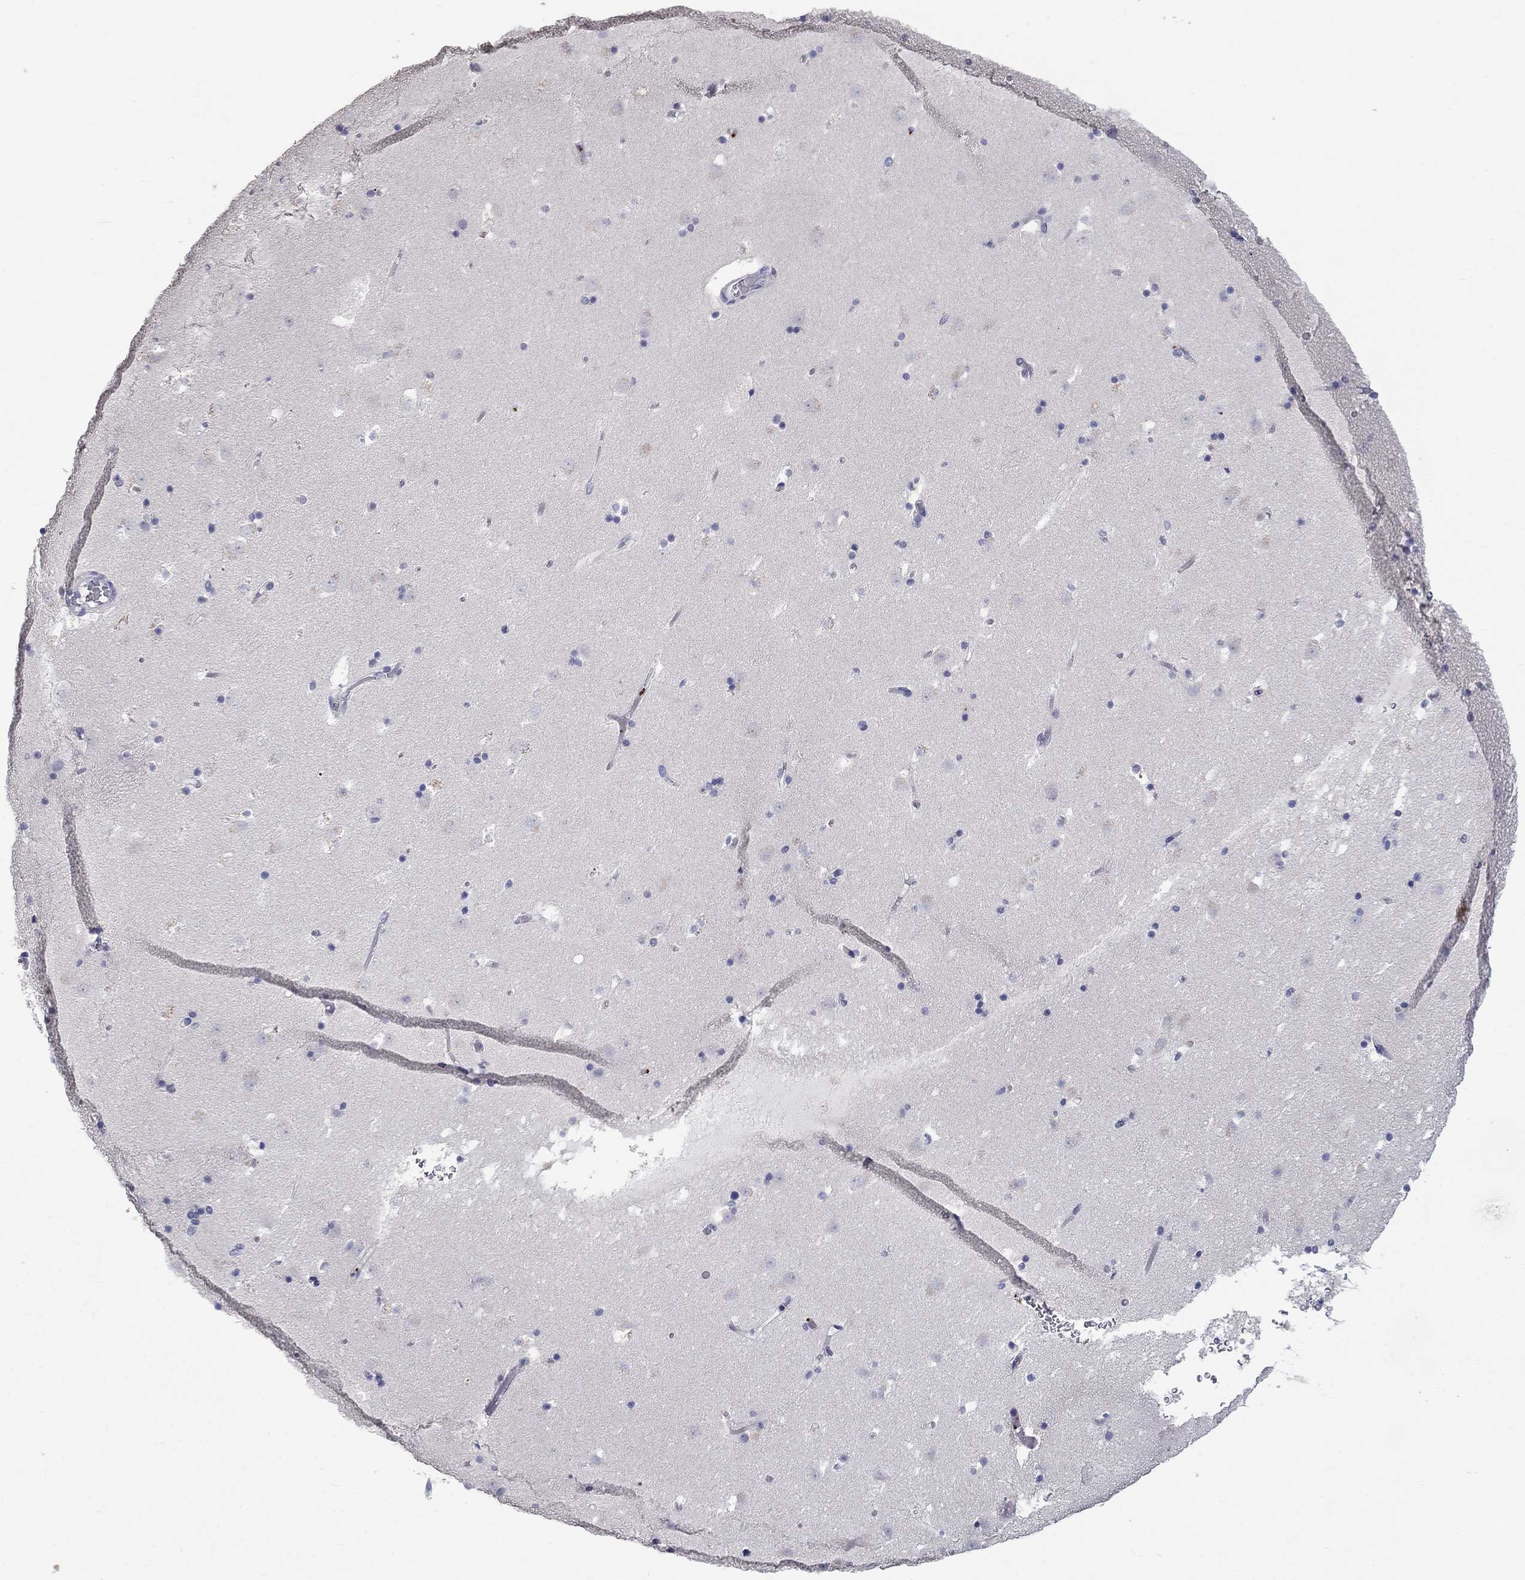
{"staining": {"intensity": "negative", "quantity": "none", "location": "none"}, "tissue": "caudate", "cell_type": "Glial cells", "image_type": "normal", "snomed": [{"axis": "morphology", "description": "Normal tissue, NOS"}, {"axis": "topography", "description": "Lateral ventricle wall"}], "caption": "There is no significant expression in glial cells of caudate.", "gene": "PLEK", "patient": {"sex": "female", "age": 42}}